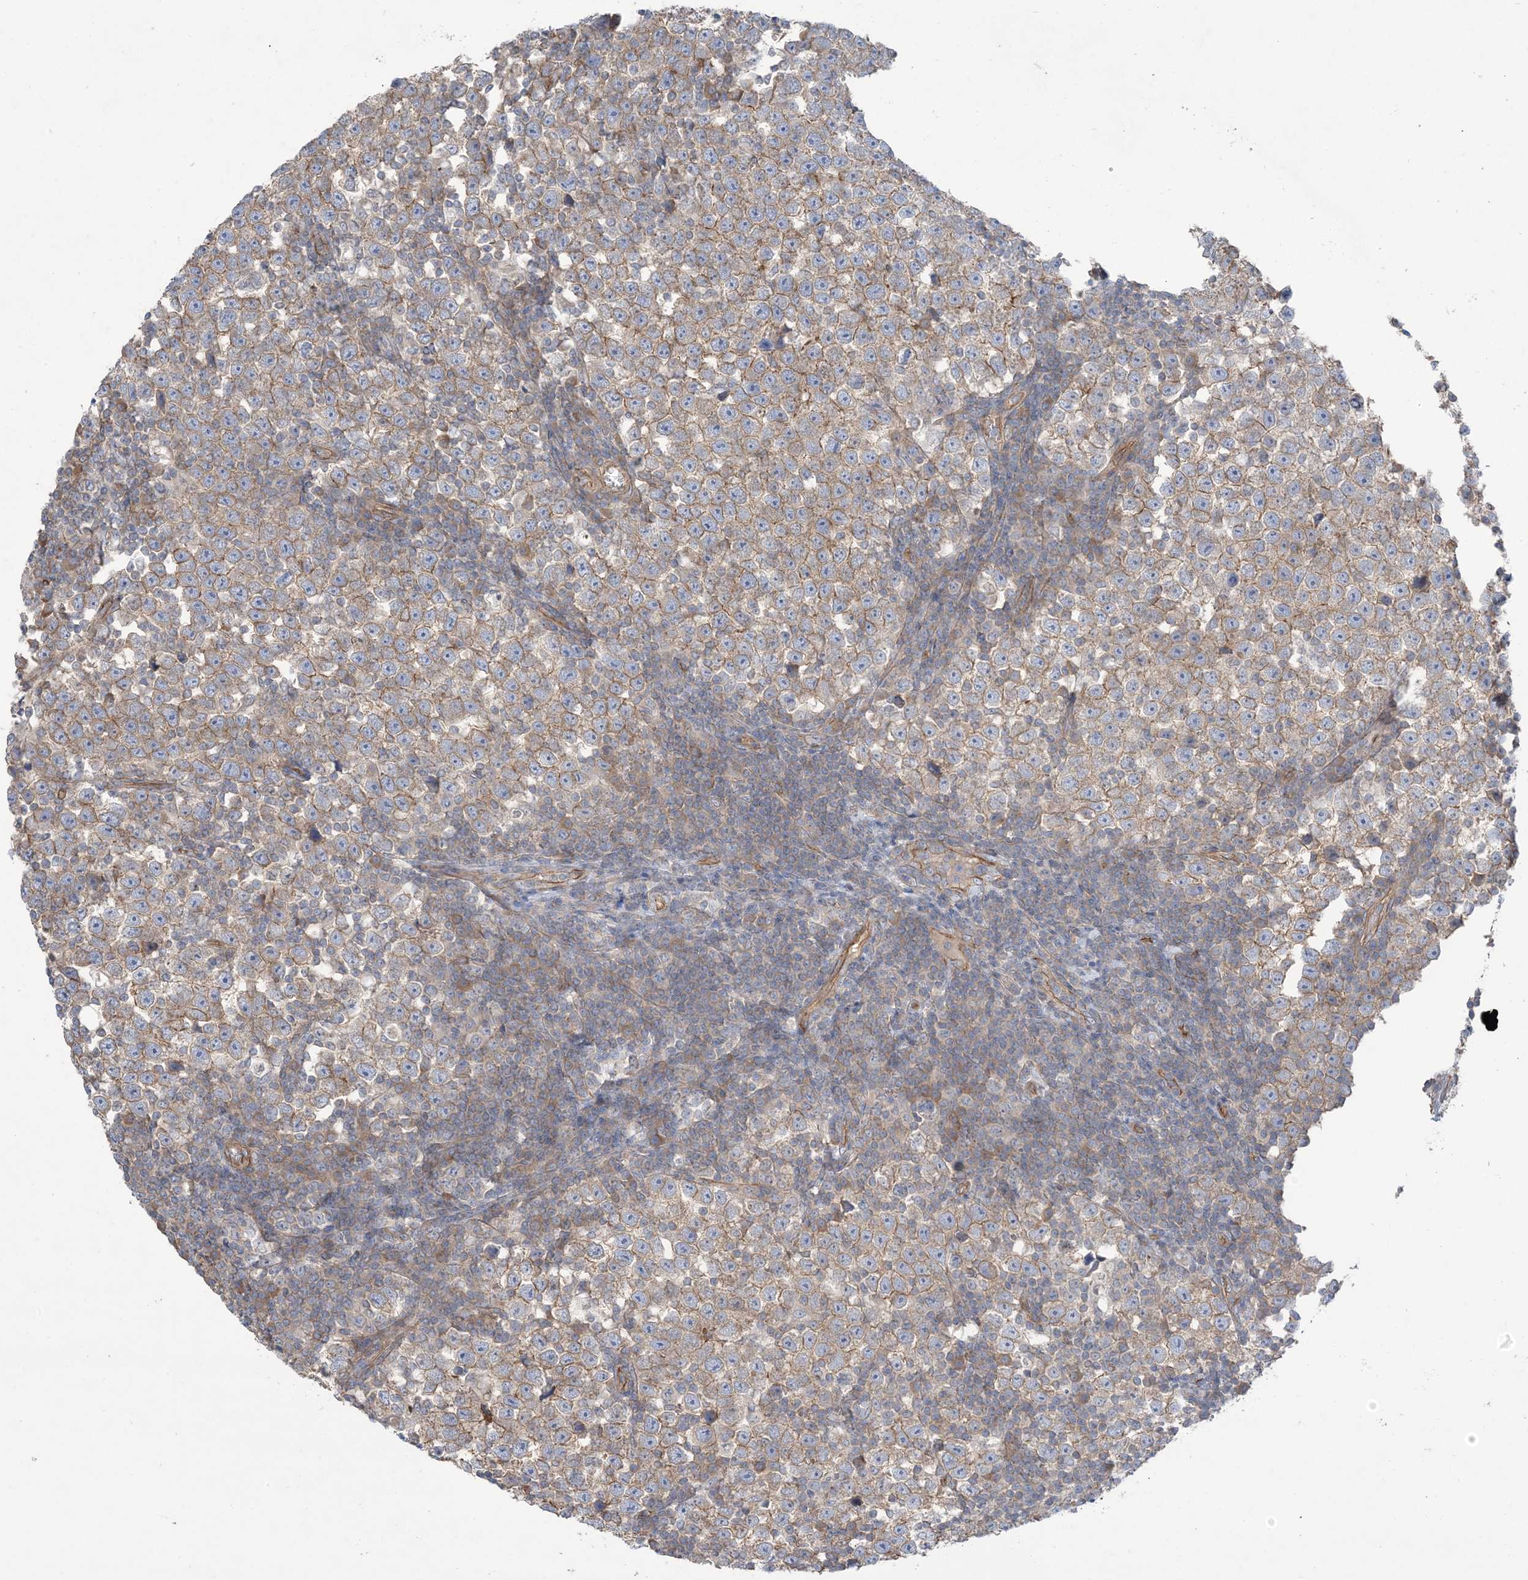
{"staining": {"intensity": "moderate", "quantity": ">75%", "location": "cytoplasmic/membranous"}, "tissue": "testis cancer", "cell_type": "Tumor cells", "image_type": "cancer", "snomed": [{"axis": "morphology", "description": "Normal tissue, NOS"}, {"axis": "morphology", "description": "Seminoma, NOS"}, {"axis": "topography", "description": "Testis"}], "caption": "Protein staining exhibits moderate cytoplasmic/membranous expression in approximately >75% of tumor cells in seminoma (testis).", "gene": "CCNY", "patient": {"sex": "male", "age": 43}}